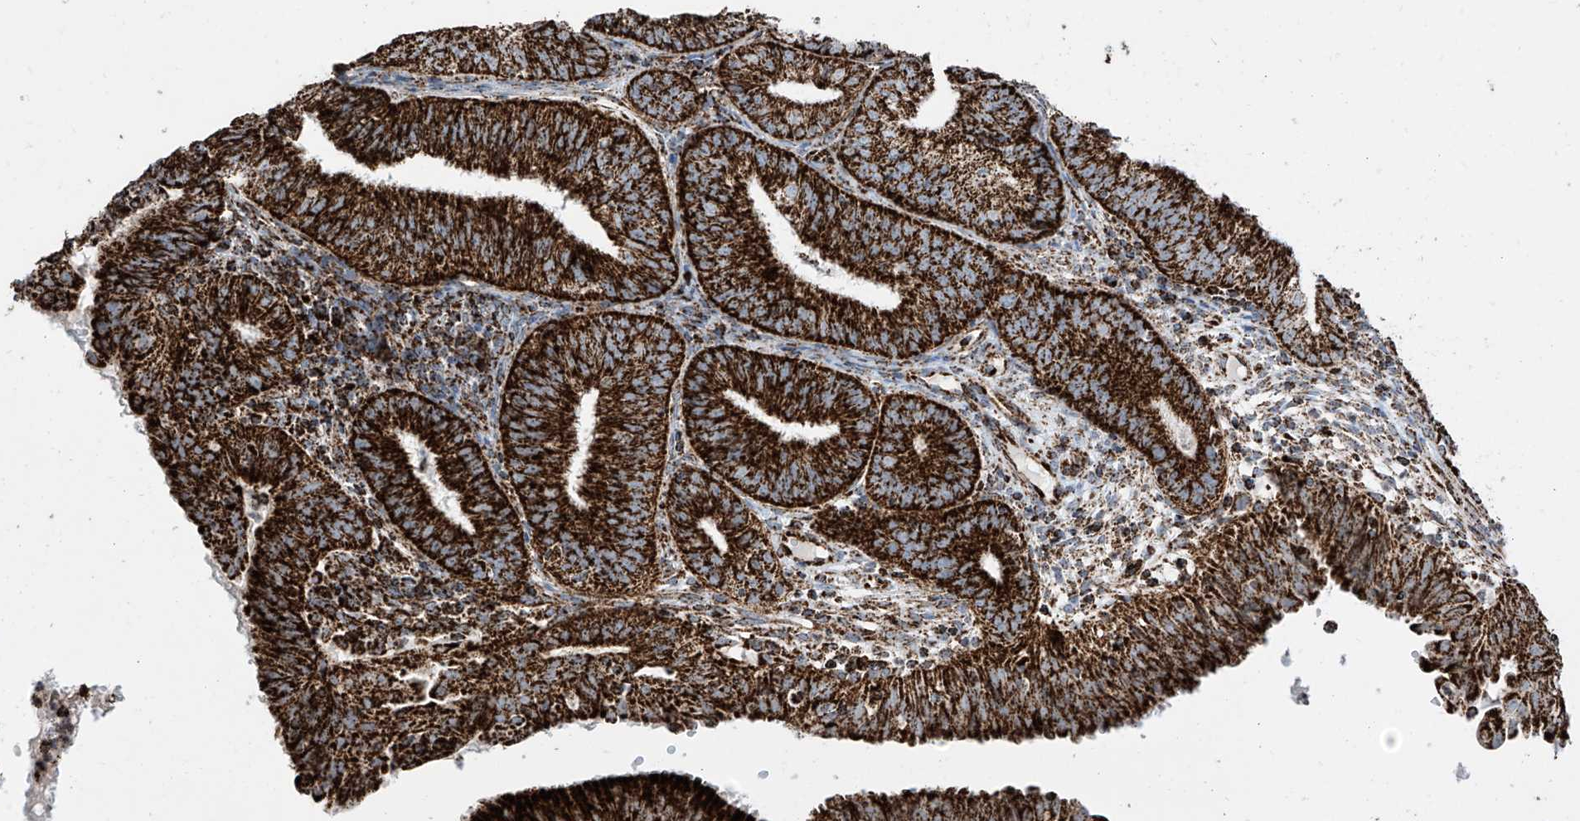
{"staining": {"intensity": "strong", "quantity": ">75%", "location": "cytoplasmic/membranous"}, "tissue": "endometrial cancer", "cell_type": "Tumor cells", "image_type": "cancer", "snomed": [{"axis": "morphology", "description": "Adenocarcinoma, NOS"}, {"axis": "topography", "description": "Endometrium"}], "caption": "High-magnification brightfield microscopy of adenocarcinoma (endometrial) stained with DAB (brown) and counterstained with hematoxylin (blue). tumor cells exhibit strong cytoplasmic/membranous expression is seen in approximately>75% of cells.", "gene": "COX5B", "patient": {"sex": "female", "age": 51}}